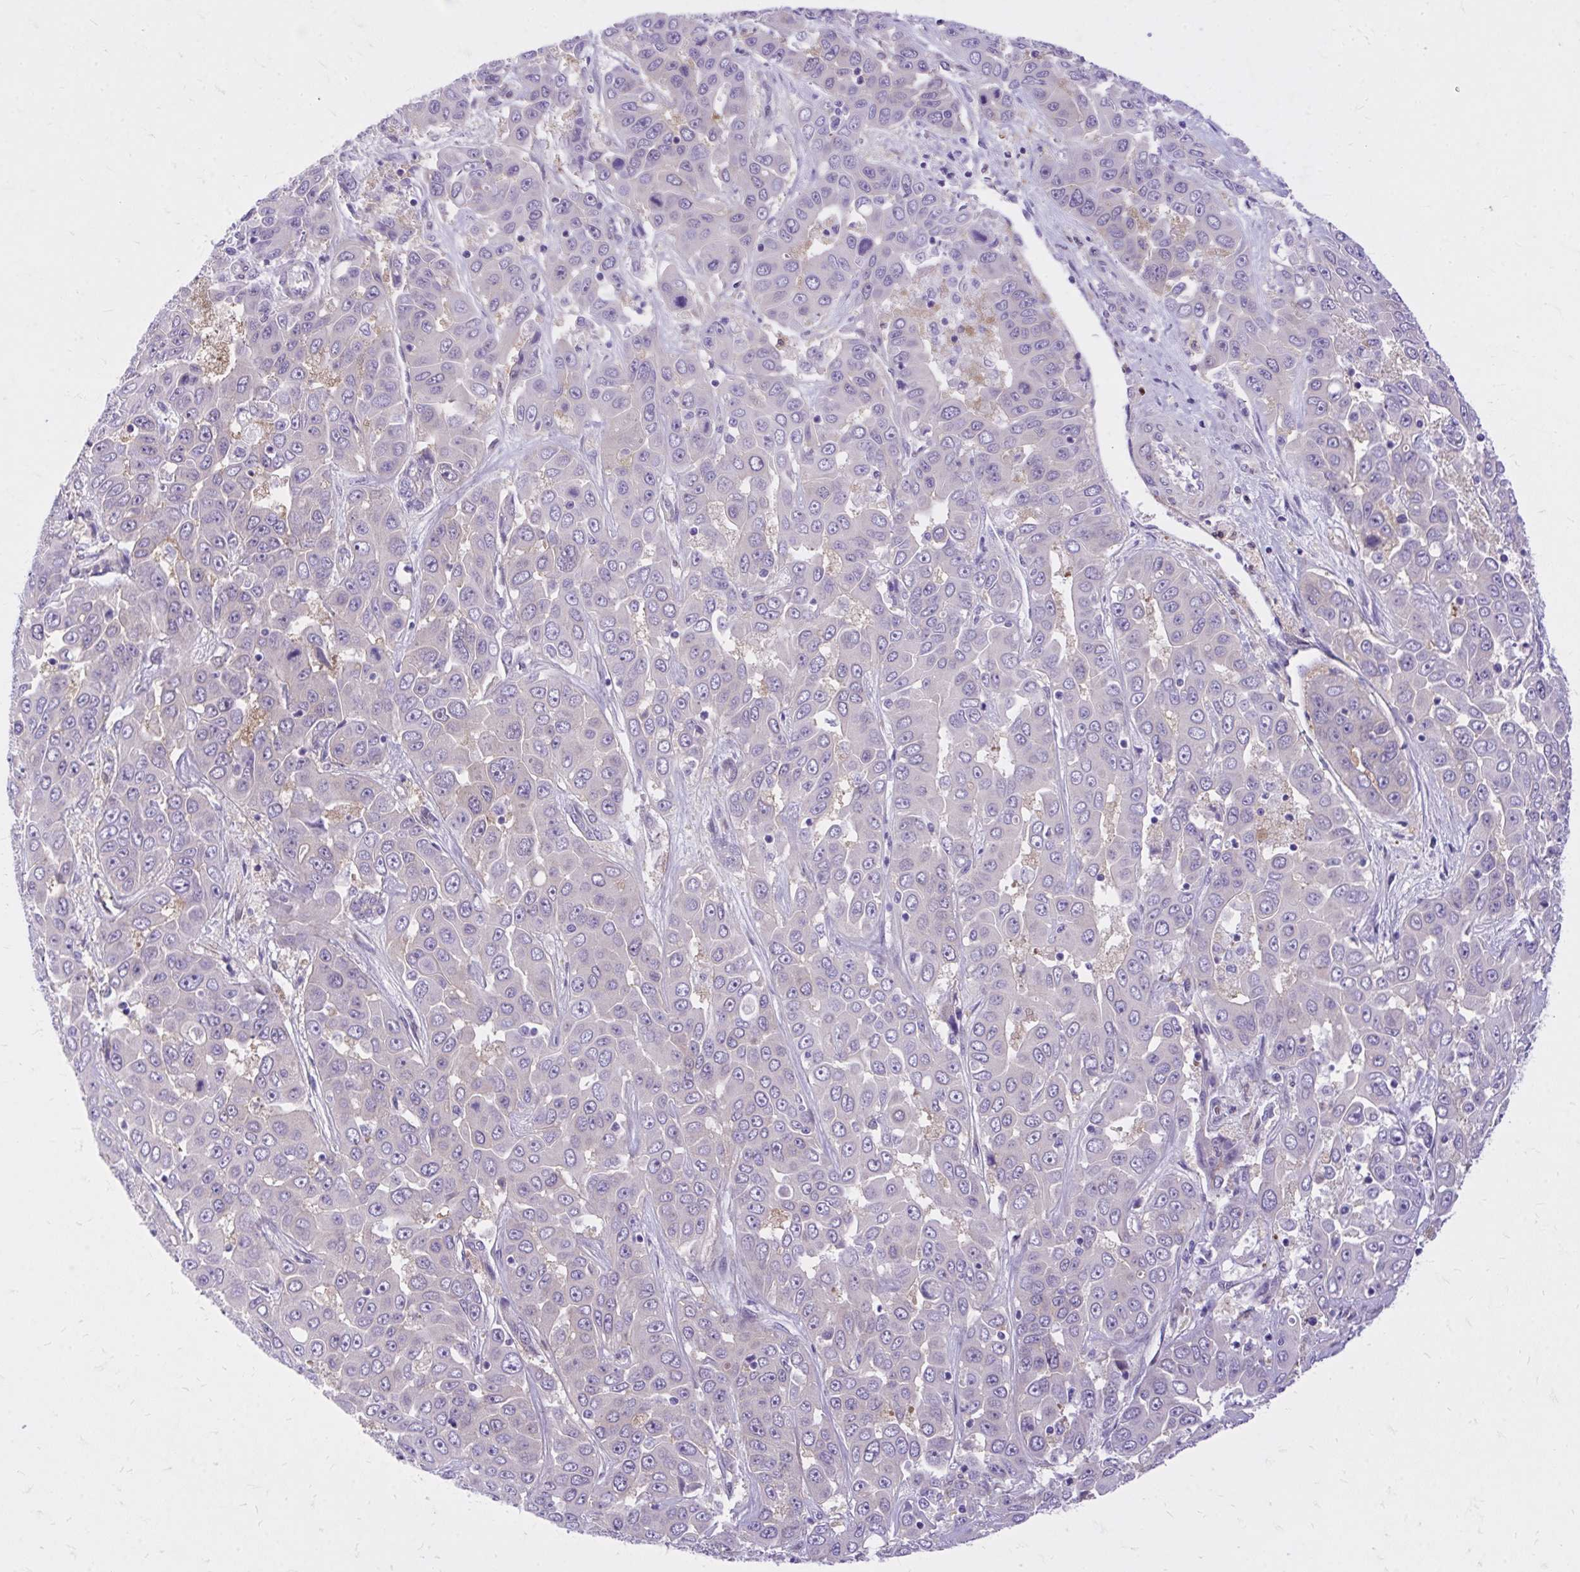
{"staining": {"intensity": "negative", "quantity": "none", "location": "none"}, "tissue": "liver cancer", "cell_type": "Tumor cells", "image_type": "cancer", "snomed": [{"axis": "morphology", "description": "Cholangiocarcinoma"}, {"axis": "topography", "description": "Liver"}], "caption": "An image of human cholangiocarcinoma (liver) is negative for staining in tumor cells.", "gene": "ADAMTSL1", "patient": {"sex": "female", "age": 52}}